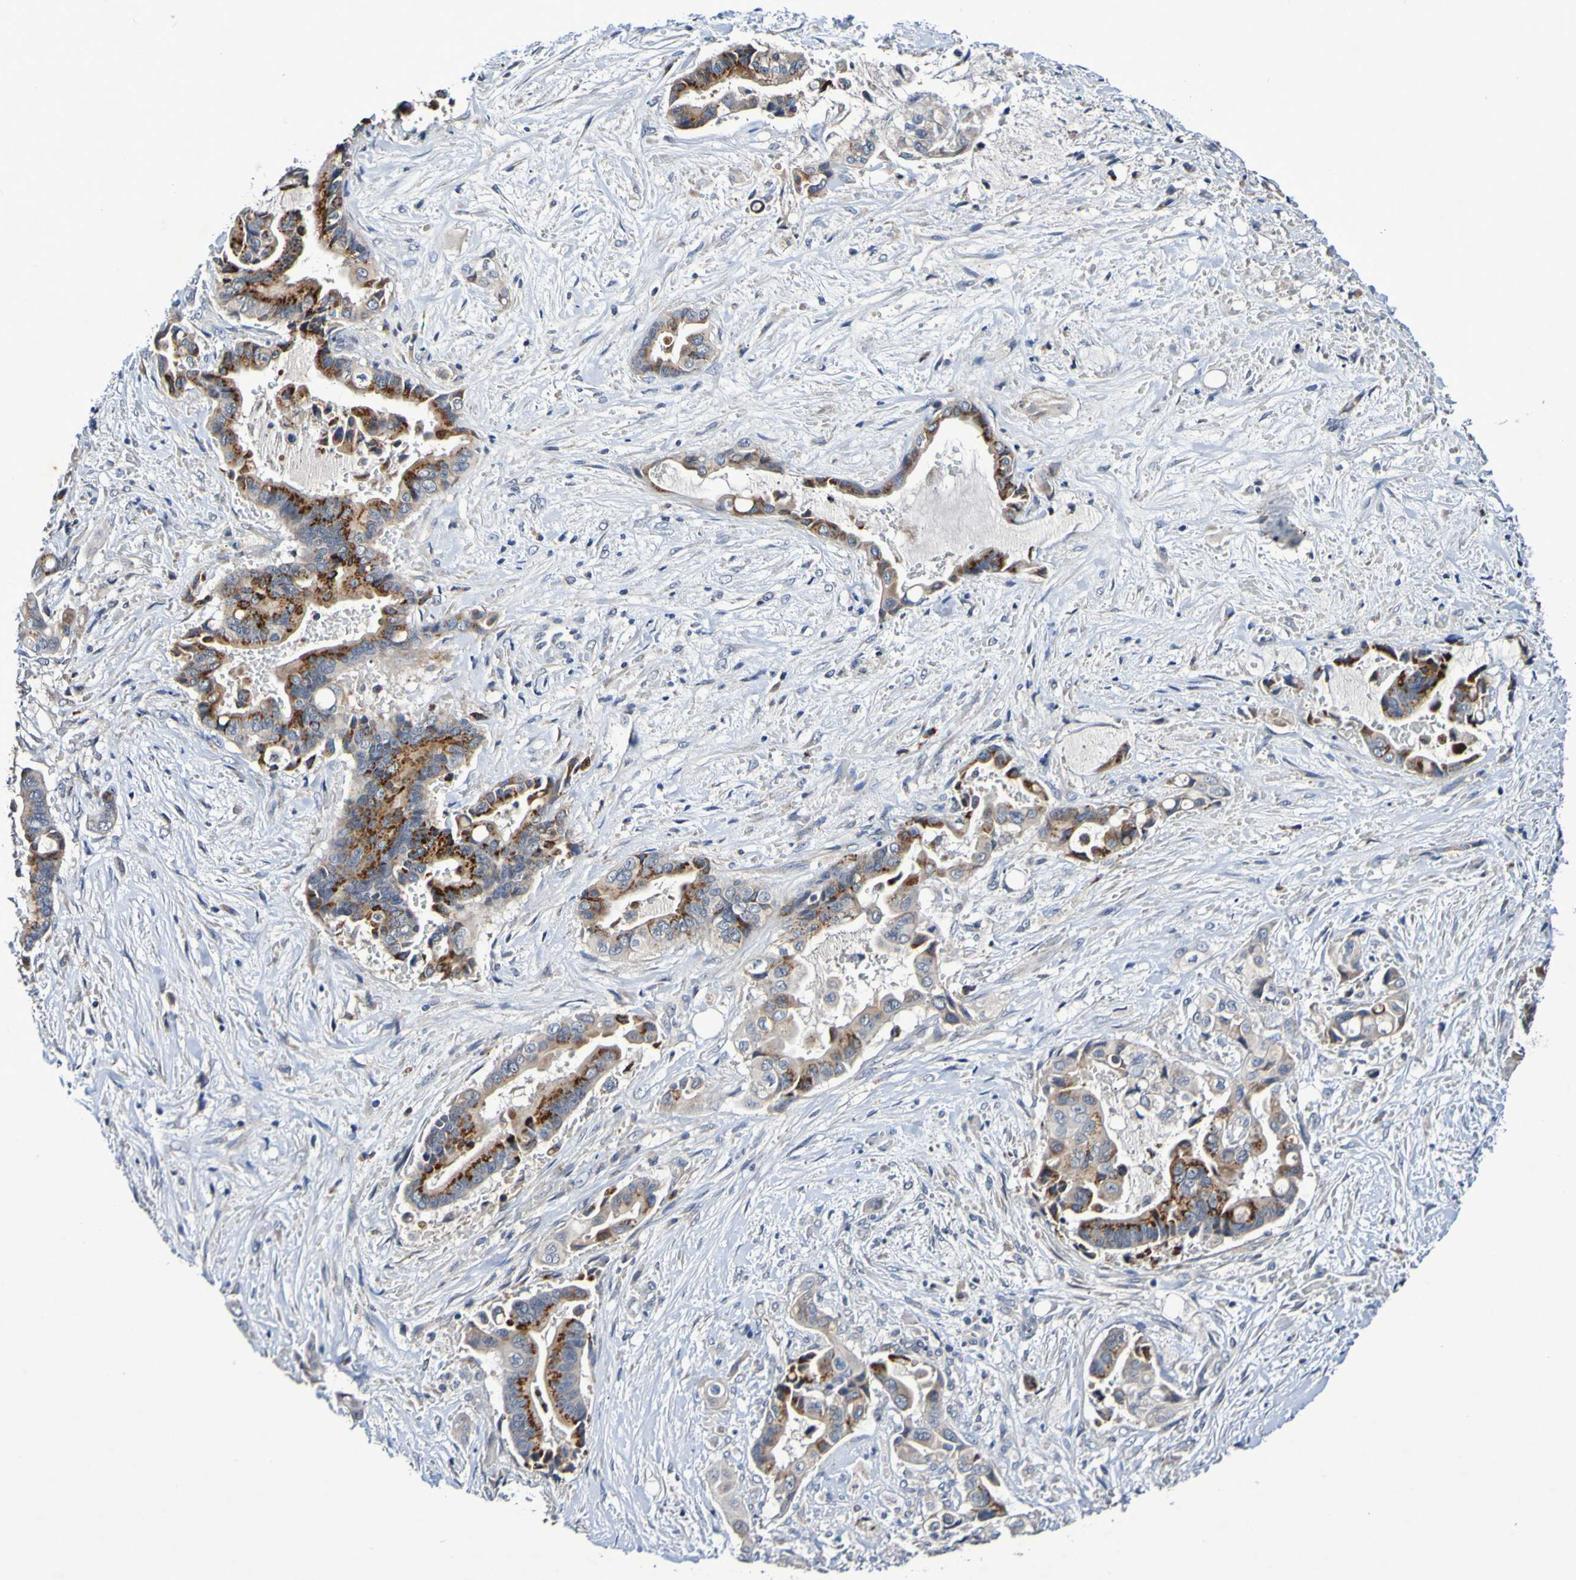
{"staining": {"intensity": "strong", "quantity": "25%-75%", "location": "cytoplasmic/membranous"}, "tissue": "liver cancer", "cell_type": "Tumor cells", "image_type": "cancer", "snomed": [{"axis": "morphology", "description": "Cholangiocarcinoma"}, {"axis": "topography", "description": "Liver"}], "caption": "IHC staining of liver cholangiocarcinoma, which demonstrates high levels of strong cytoplasmic/membranous expression in about 25%-75% of tumor cells indicating strong cytoplasmic/membranous protein expression. The staining was performed using DAB (brown) for protein detection and nuclei were counterstained in hematoxylin (blue).", "gene": "PTP4A2", "patient": {"sex": "female", "age": 61}}